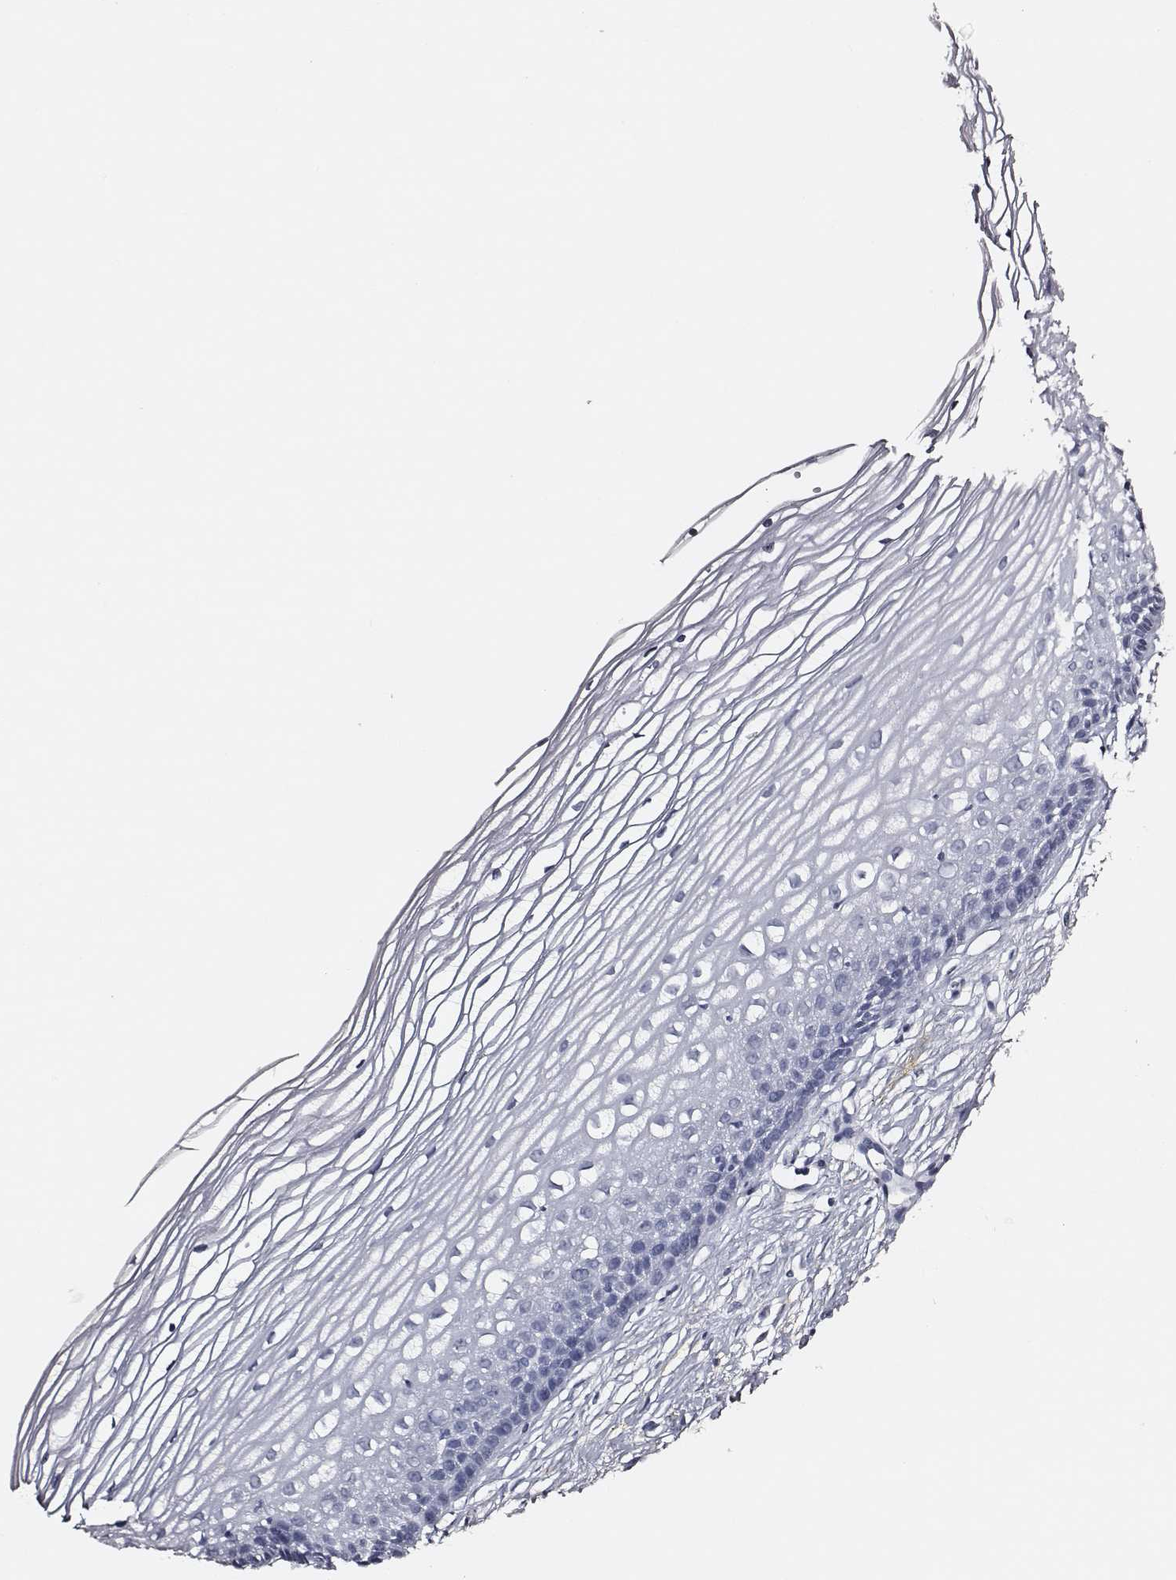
{"staining": {"intensity": "negative", "quantity": "none", "location": "none"}, "tissue": "cervix", "cell_type": "Glandular cells", "image_type": "normal", "snomed": [{"axis": "morphology", "description": "Normal tissue, NOS"}, {"axis": "topography", "description": "Cervix"}], "caption": "Immunohistochemistry (IHC) photomicrograph of normal cervix: human cervix stained with DAB reveals no significant protein expression in glandular cells.", "gene": "DPEP1", "patient": {"sex": "female", "age": 40}}